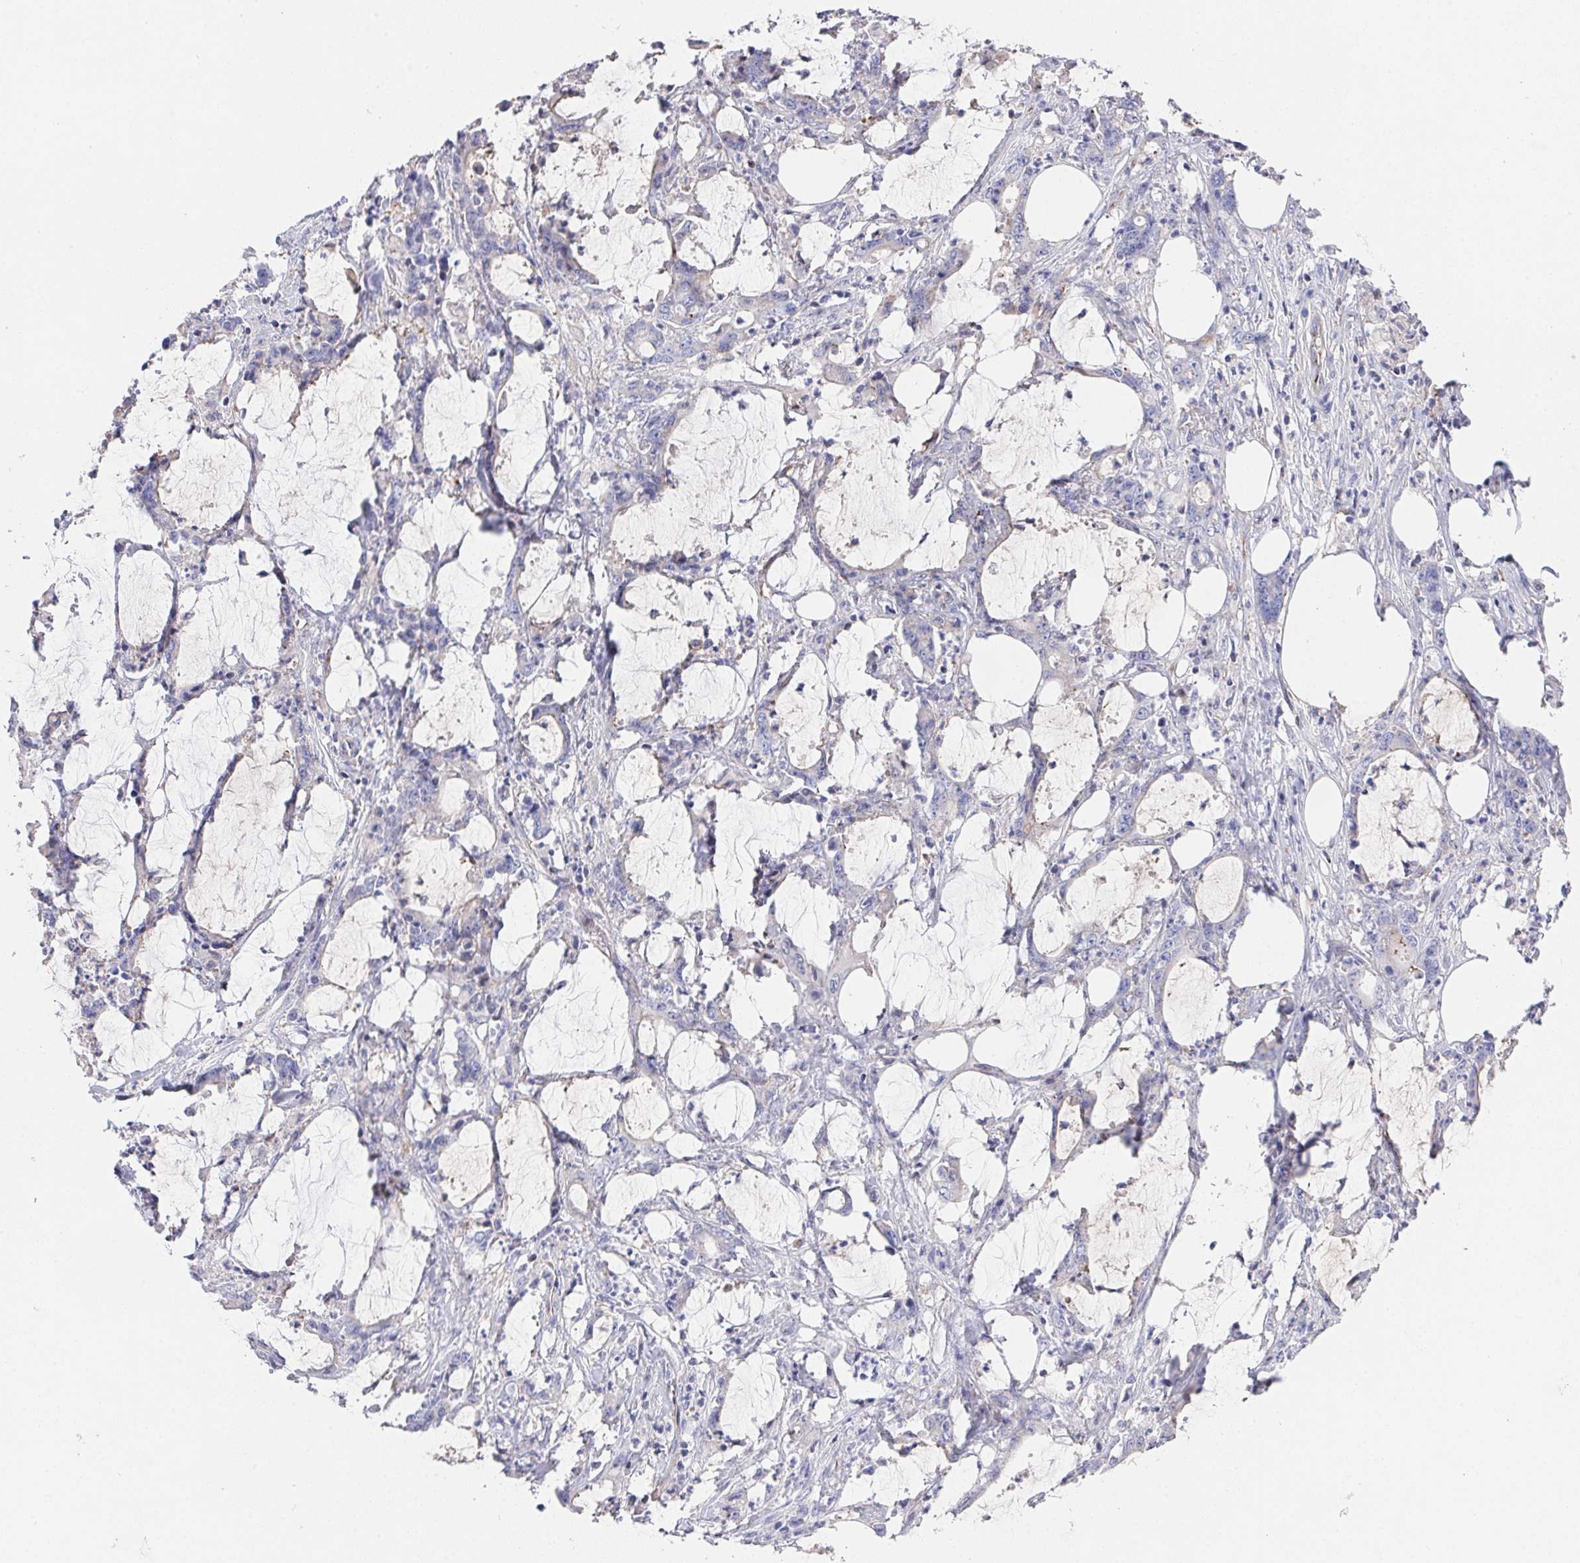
{"staining": {"intensity": "negative", "quantity": "none", "location": "none"}, "tissue": "stomach cancer", "cell_type": "Tumor cells", "image_type": "cancer", "snomed": [{"axis": "morphology", "description": "Adenocarcinoma, NOS"}, {"axis": "topography", "description": "Stomach, upper"}], "caption": "A micrograph of adenocarcinoma (stomach) stained for a protein exhibits no brown staining in tumor cells.", "gene": "PRG3", "patient": {"sex": "male", "age": 68}}